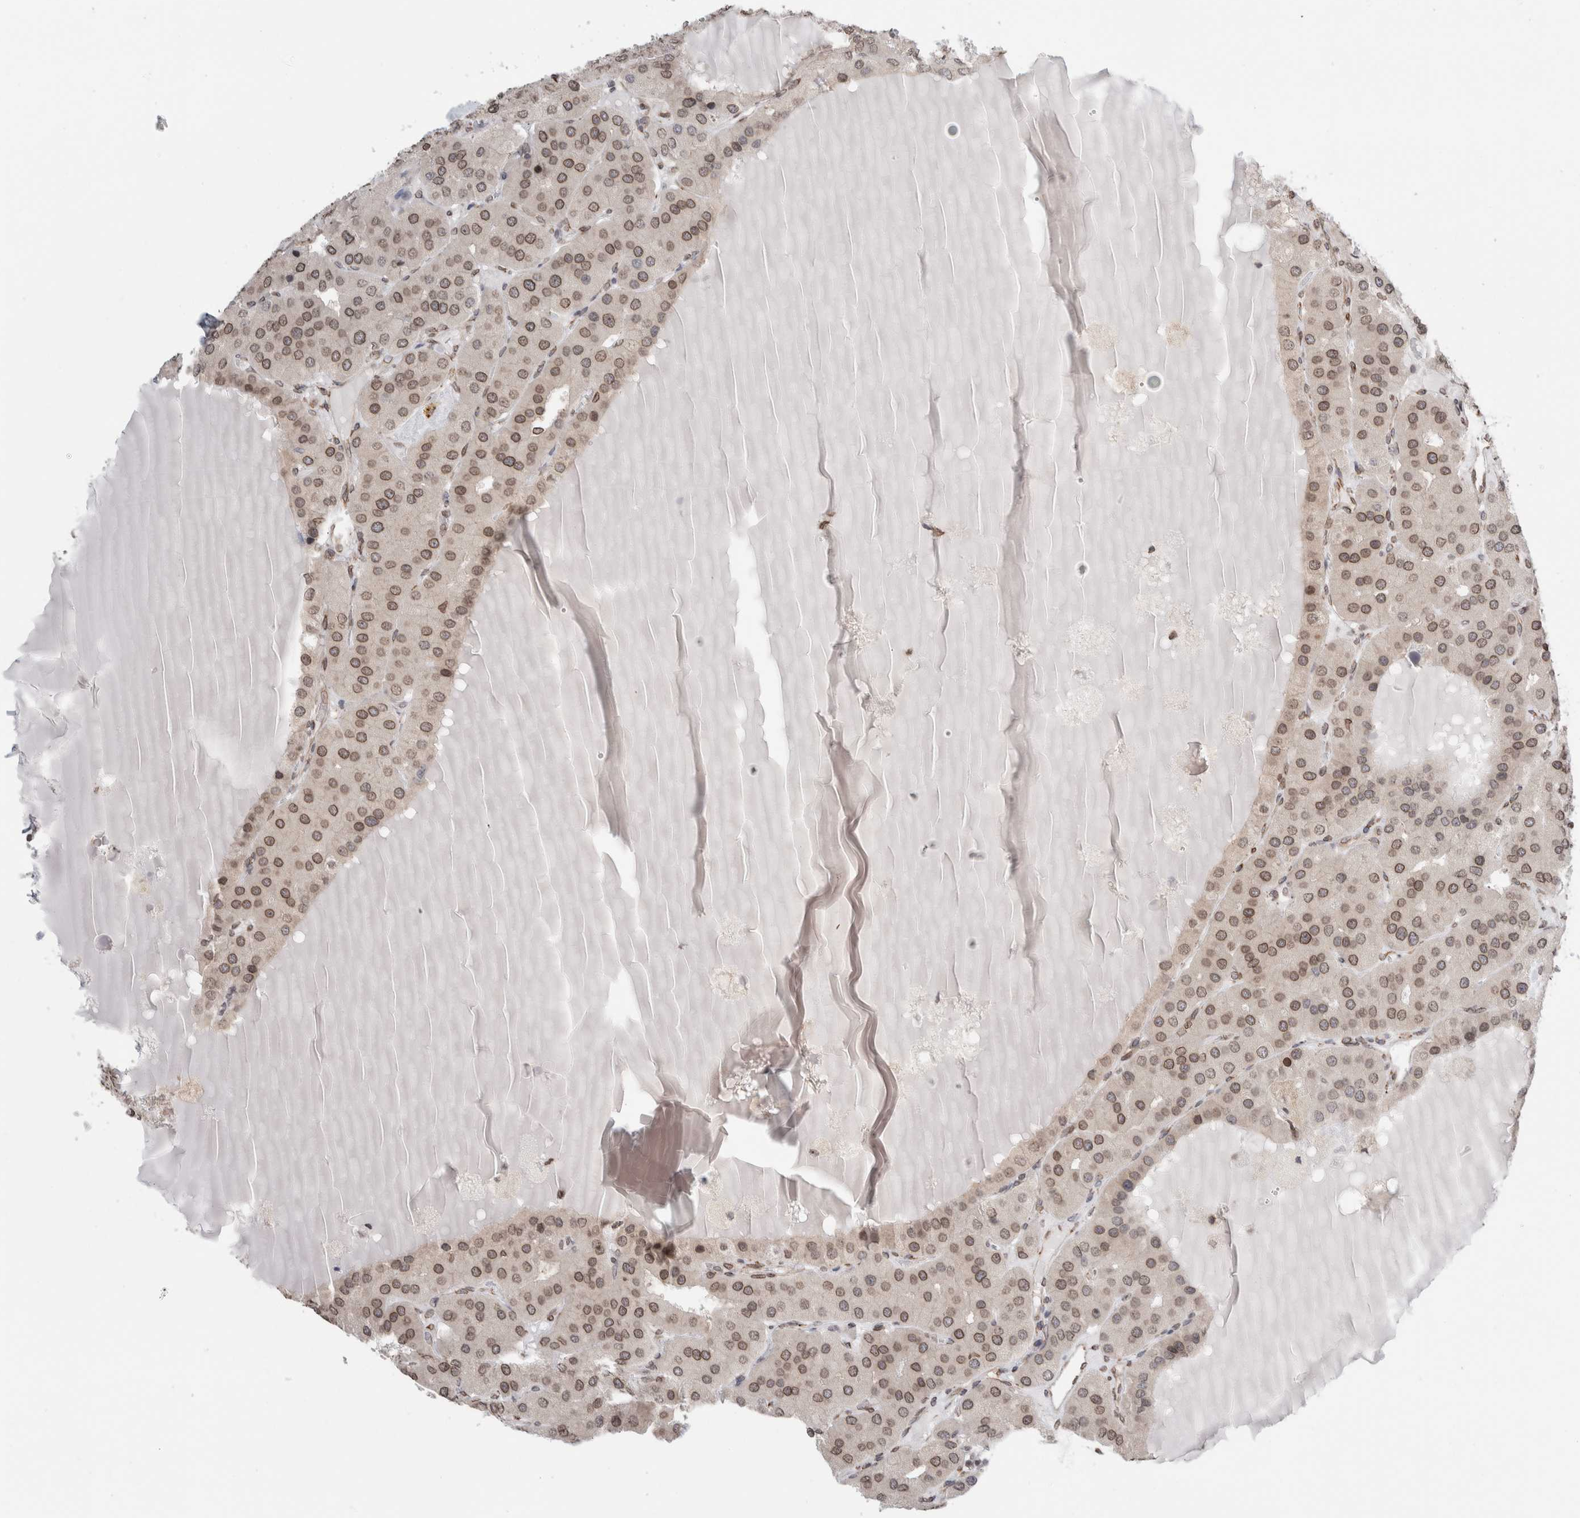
{"staining": {"intensity": "moderate", "quantity": ">75%", "location": "cytoplasmic/membranous,nuclear"}, "tissue": "parathyroid gland", "cell_type": "Glandular cells", "image_type": "normal", "snomed": [{"axis": "morphology", "description": "Normal tissue, NOS"}, {"axis": "morphology", "description": "Adenoma, NOS"}, {"axis": "topography", "description": "Parathyroid gland"}], "caption": "IHC (DAB) staining of normal parathyroid gland demonstrates moderate cytoplasmic/membranous,nuclear protein positivity in about >75% of glandular cells. The staining was performed using DAB to visualize the protein expression in brown, while the nuclei were stained in blue with hematoxylin (Magnification: 20x).", "gene": "RBMX2", "patient": {"sex": "female", "age": 86}}